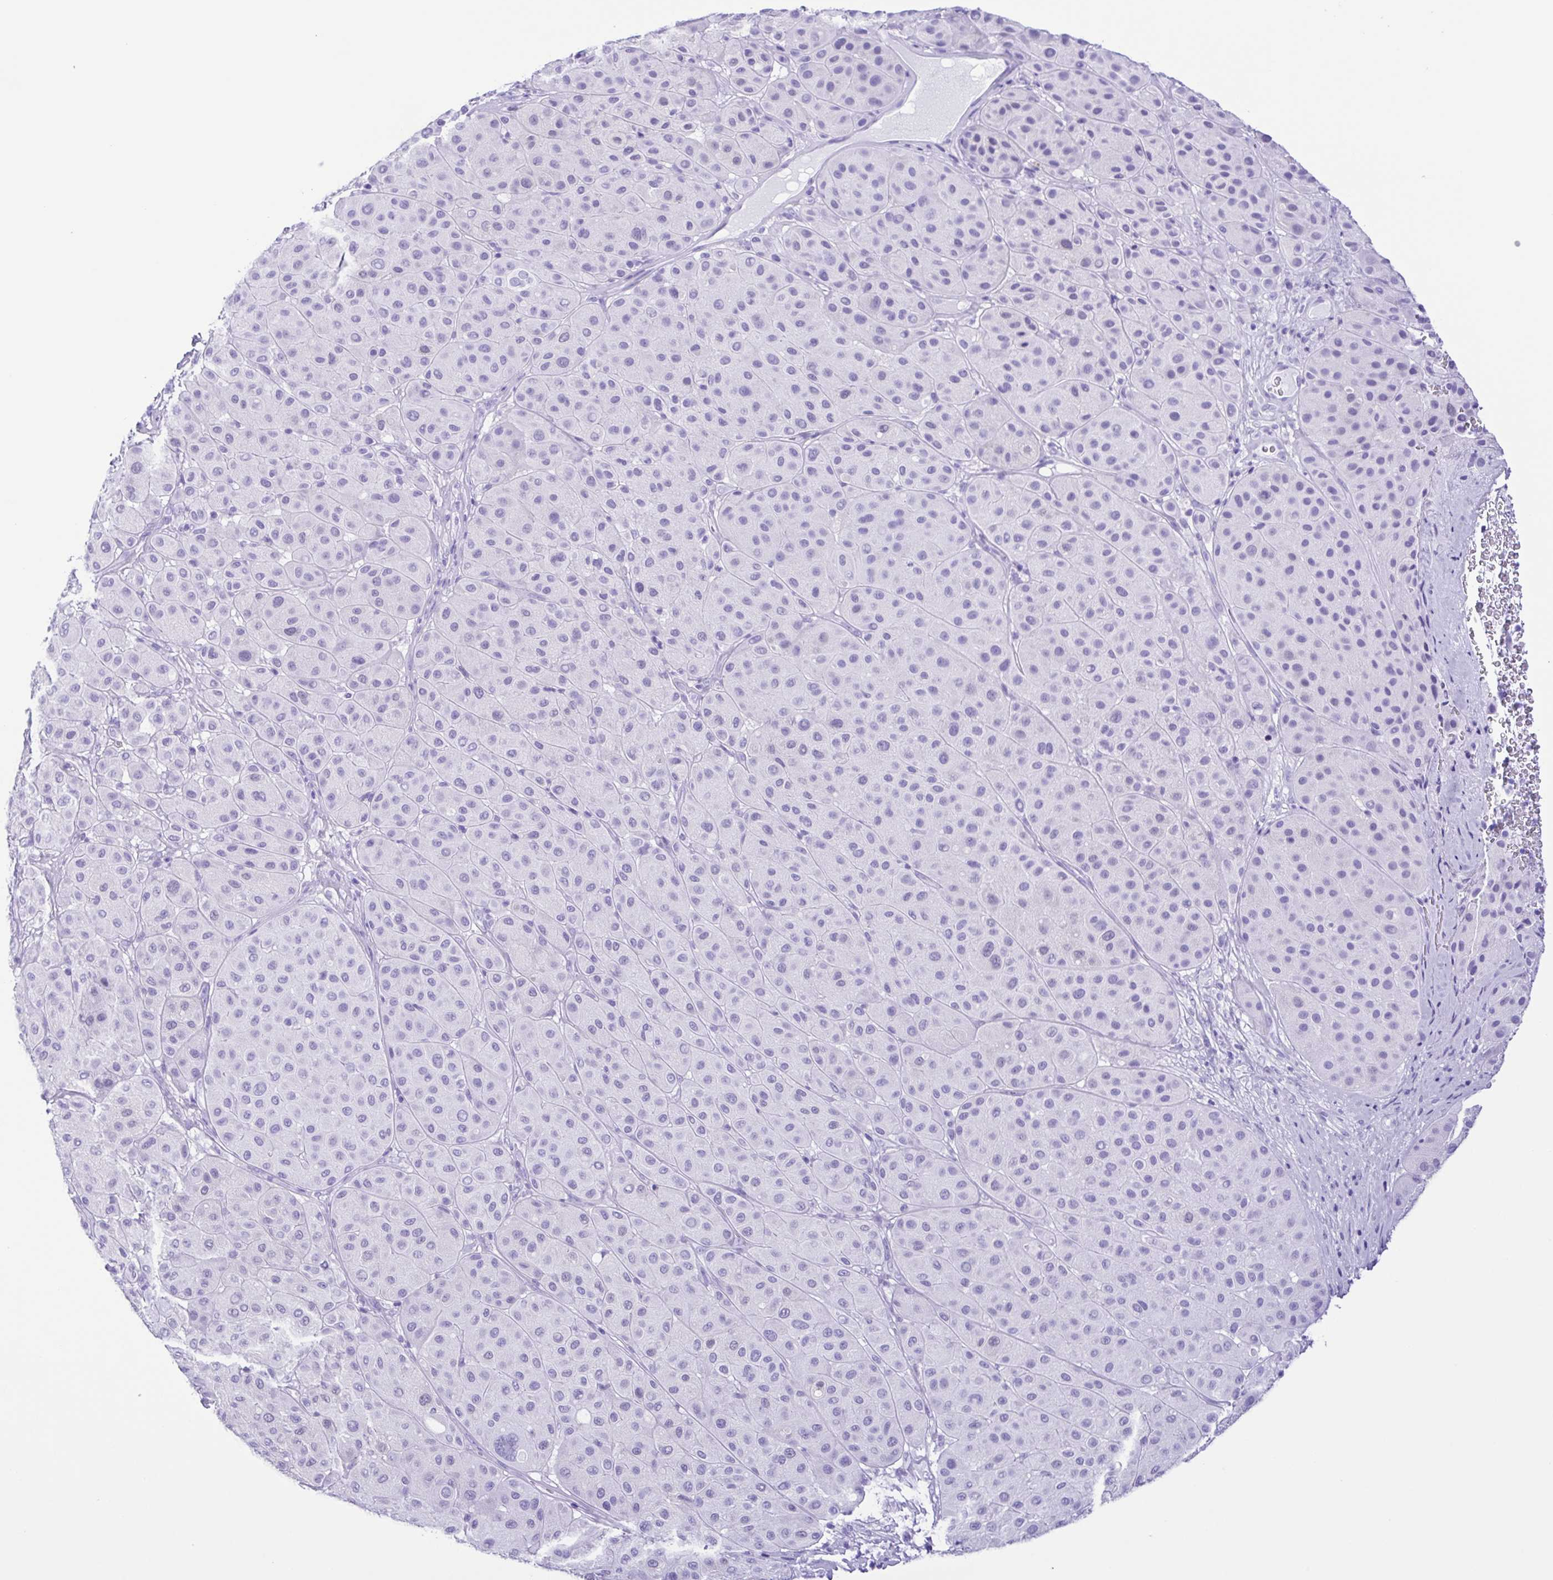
{"staining": {"intensity": "negative", "quantity": "none", "location": "none"}, "tissue": "melanoma", "cell_type": "Tumor cells", "image_type": "cancer", "snomed": [{"axis": "morphology", "description": "Malignant melanoma, Metastatic site"}, {"axis": "topography", "description": "Smooth muscle"}], "caption": "The immunohistochemistry photomicrograph has no significant expression in tumor cells of malignant melanoma (metastatic site) tissue. Nuclei are stained in blue.", "gene": "ERP27", "patient": {"sex": "male", "age": 41}}